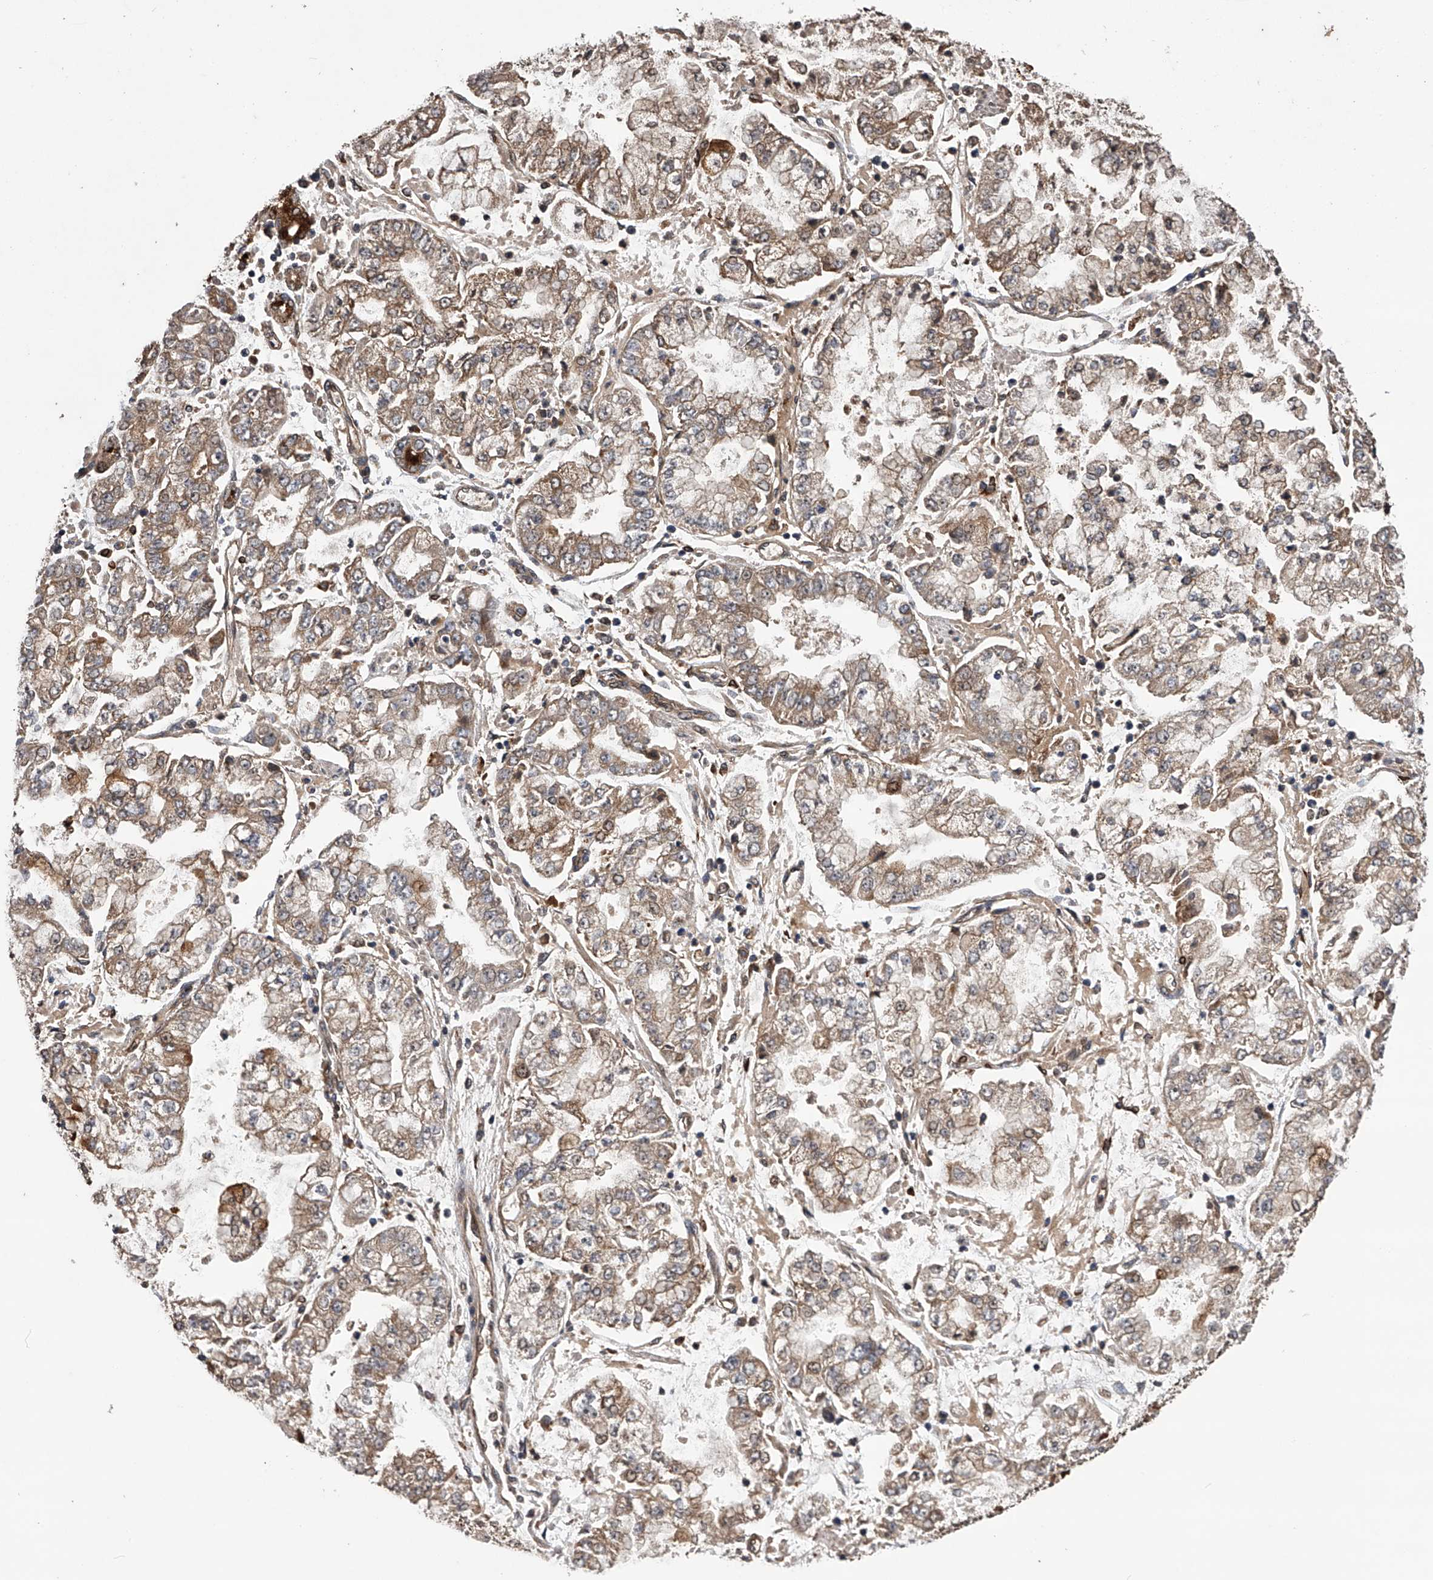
{"staining": {"intensity": "moderate", "quantity": ">75%", "location": "cytoplasmic/membranous"}, "tissue": "stomach cancer", "cell_type": "Tumor cells", "image_type": "cancer", "snomed": [{"axis": "morphology", "description": "Adenocarcinoma, NOS"}, {"axis": "topography", "description": "Stomach"}], "caption": "Moderate cytoplasmic/membranous staining for a protein is identified in about >75% of tumor cells of adenocarcinoma (stomach) using IHC.", "gene": "MAP3K11", "patient": {"sex": "male", "age": 76}}